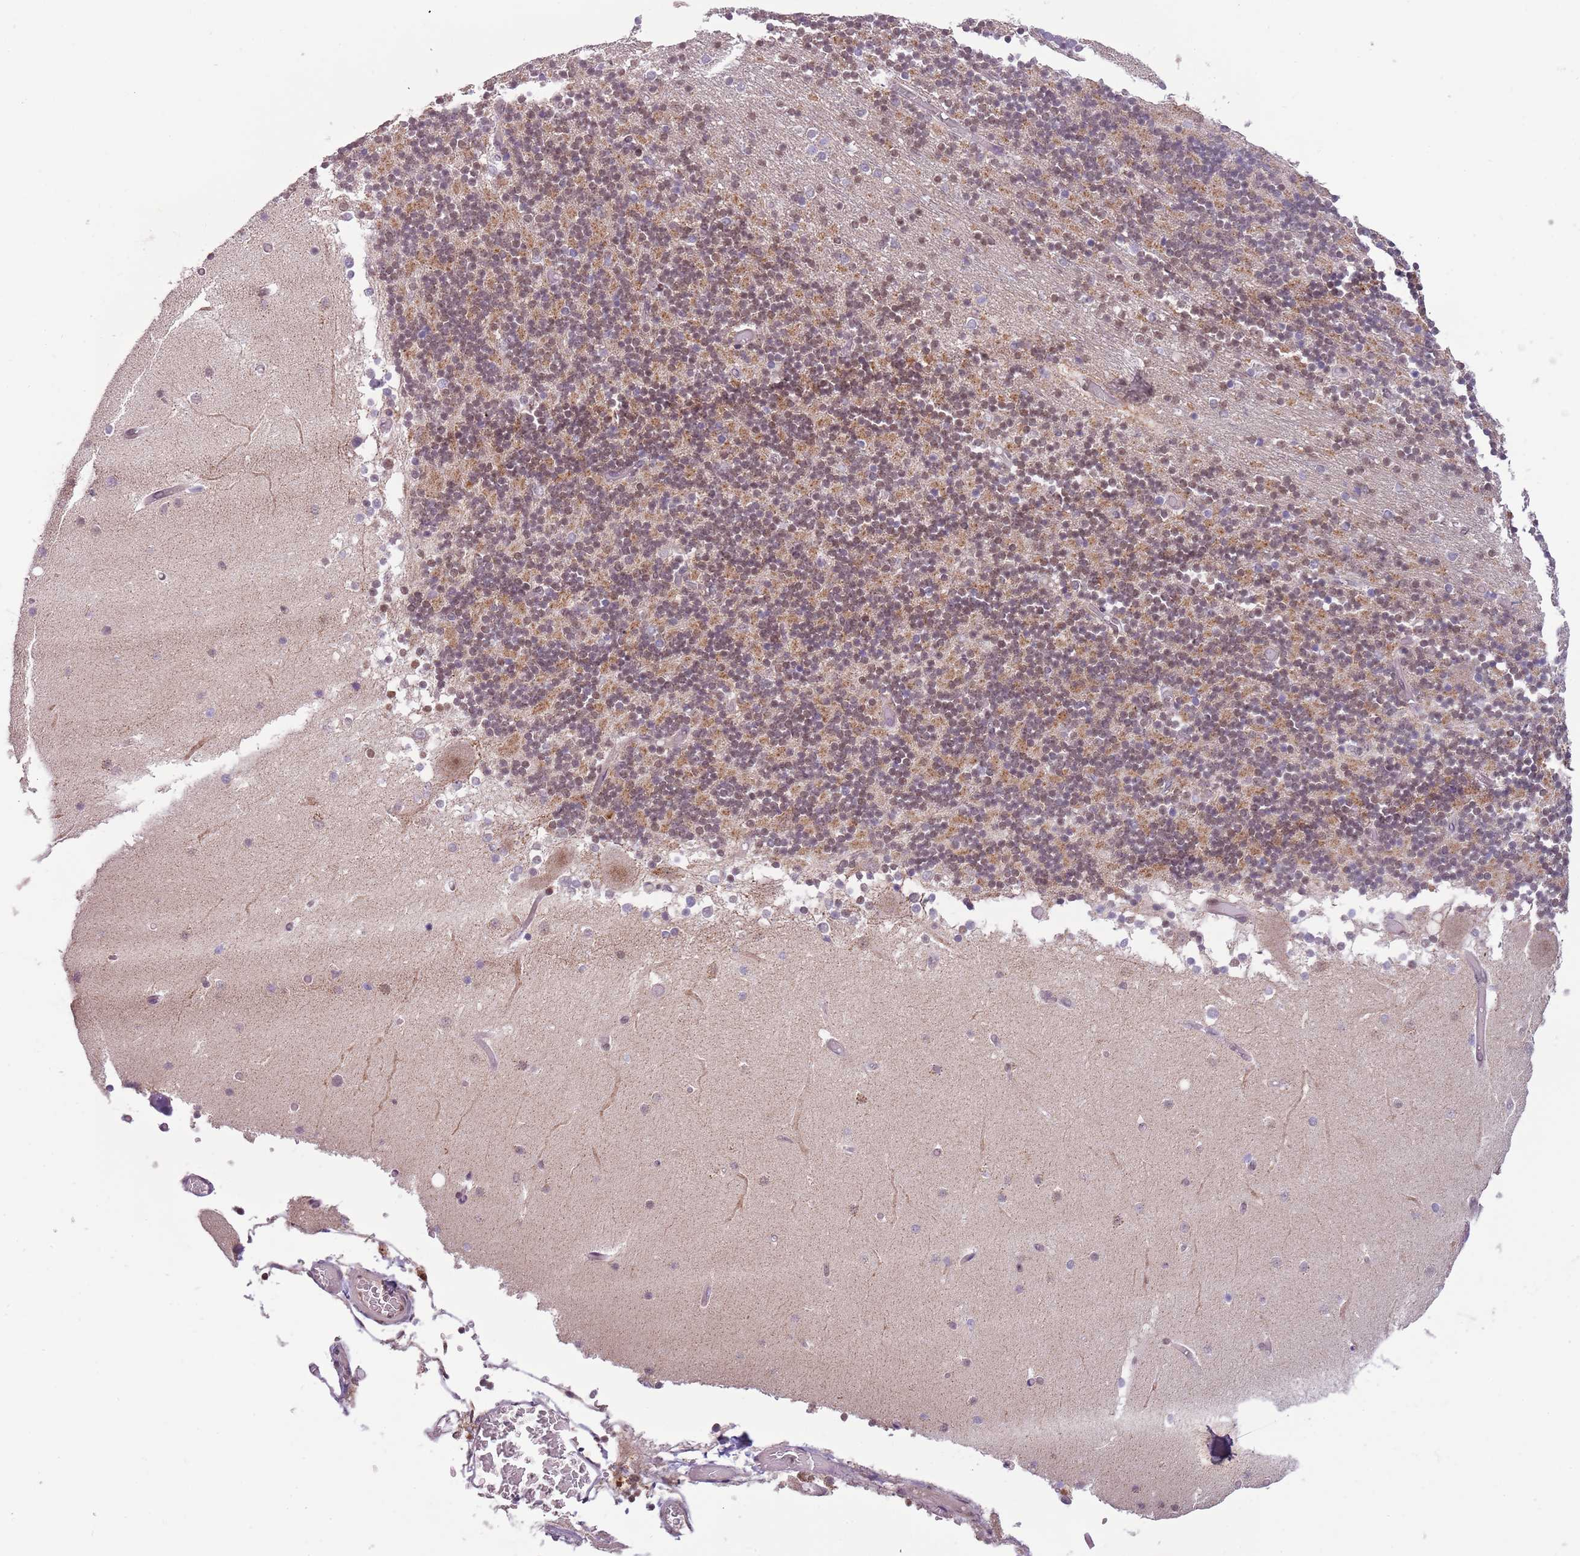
{"staining": {"intensity": "moderate", "quantity": "25%-75%", "location": "cytoplasmic/membranous,nuclear"}, "tissue": "cerebellum", "cell_type": "Cells in granular layer", "image_type": "normal", "snomed": [{"axis": "morphology", "description": "Normal tissue, NOS"}, {"axis": "topography", "description": "Cerebellum"}], "caption": "IHC (DAB) staining of unremarkable human cerebellum exhibits moderate cytoplasmic/membranous,nuclear protein staining in approximately 25%-75% of cells in granular layer.", "gene": "FAM120AOS", "patient": {"sex": "female", "age": 28}}